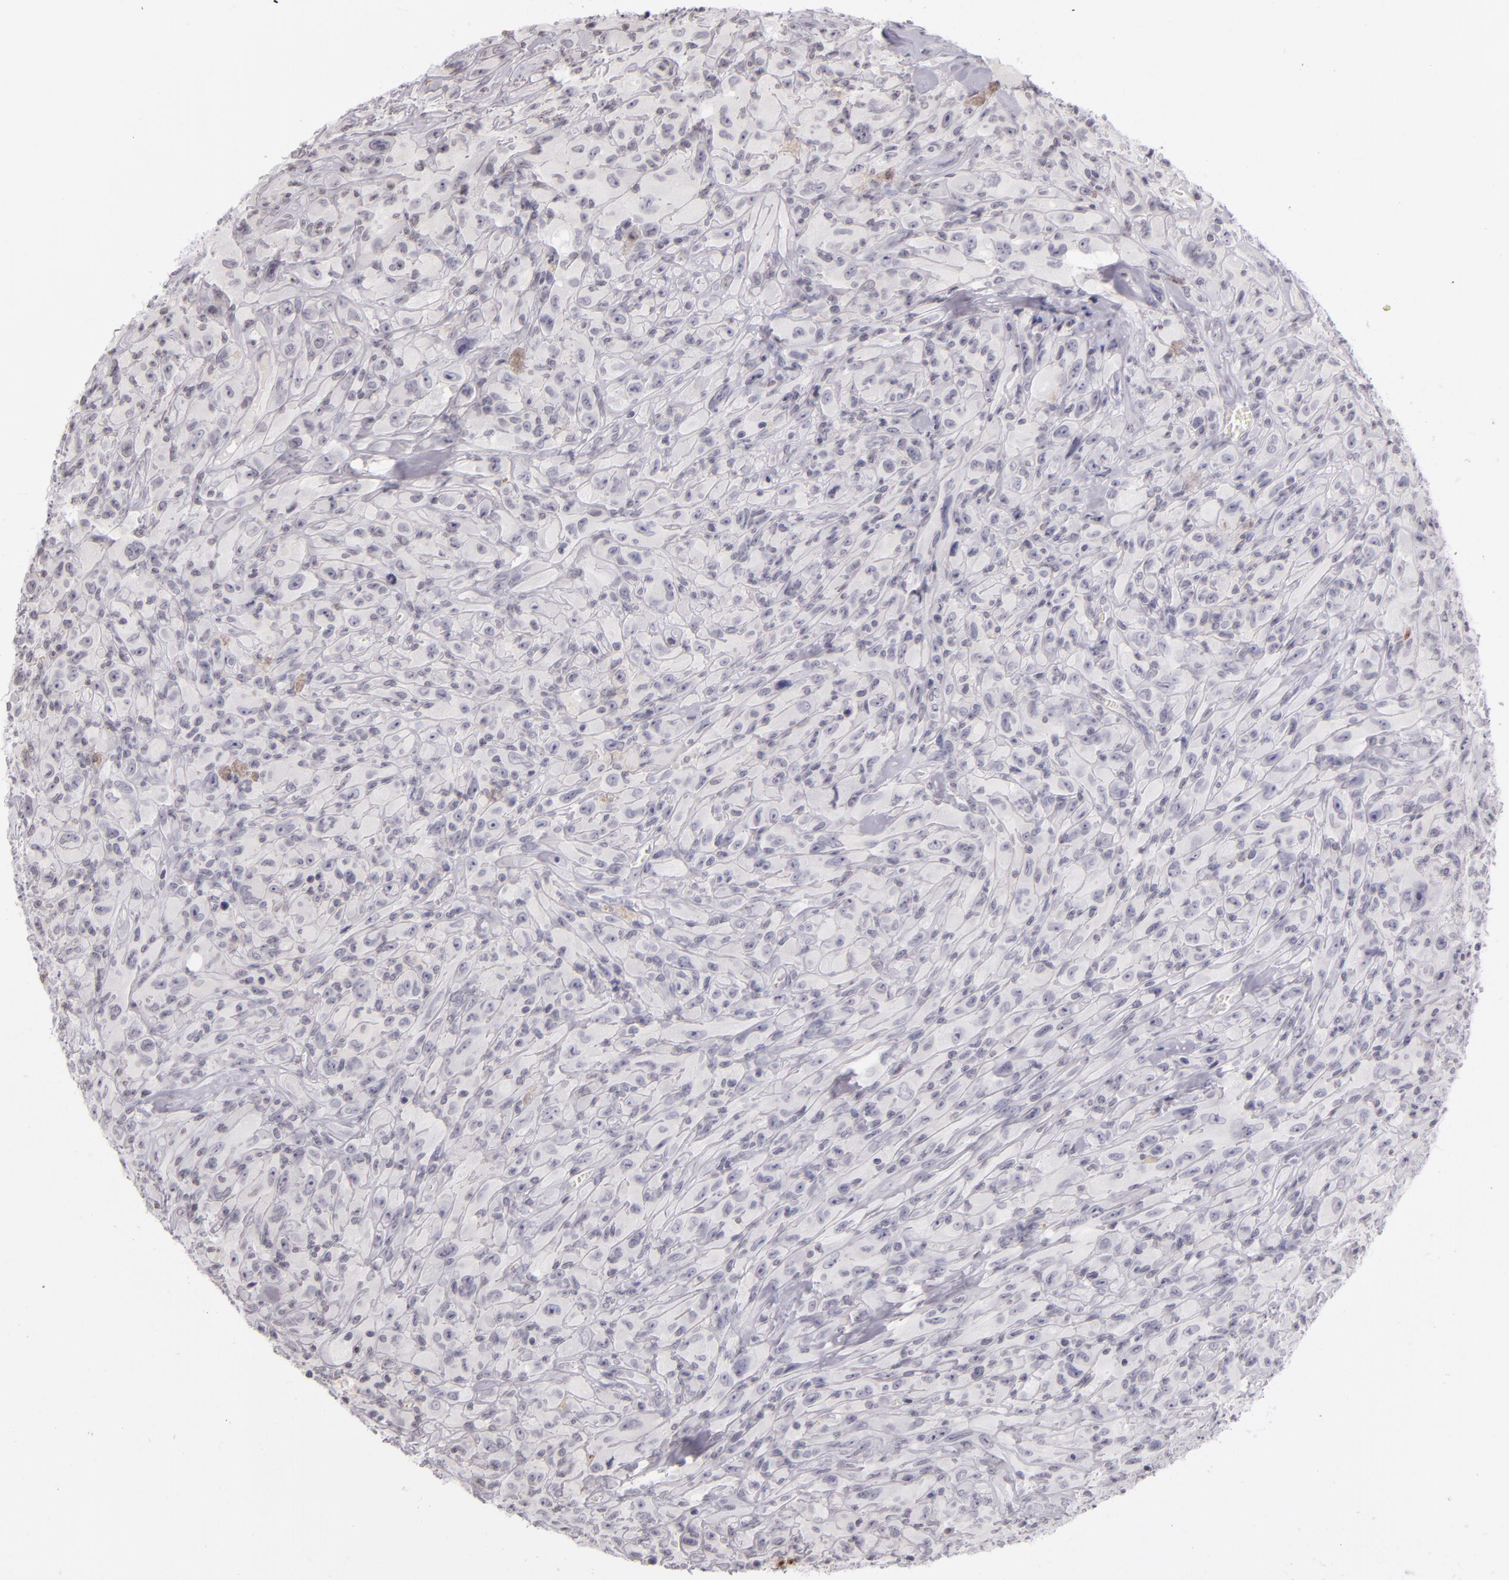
{"staining": {"intensity": "negative", "quantity": "none", "location": "none"}, "tissue": "glioma", "cell_type": "Tumor cells", "image_type": "cancer", "snomed": [{"axis": "morphology", "description": "Glioma, malignant, High grade"}, {"axis": "topography", "description": "Brain"}], "caption": "DAB immunohistochemical staining of malignant glioma (high-grade) displays no significant positivity in tumor cells.", "gene": "CD40", "patient": {"sex": "male", "age": 48}}